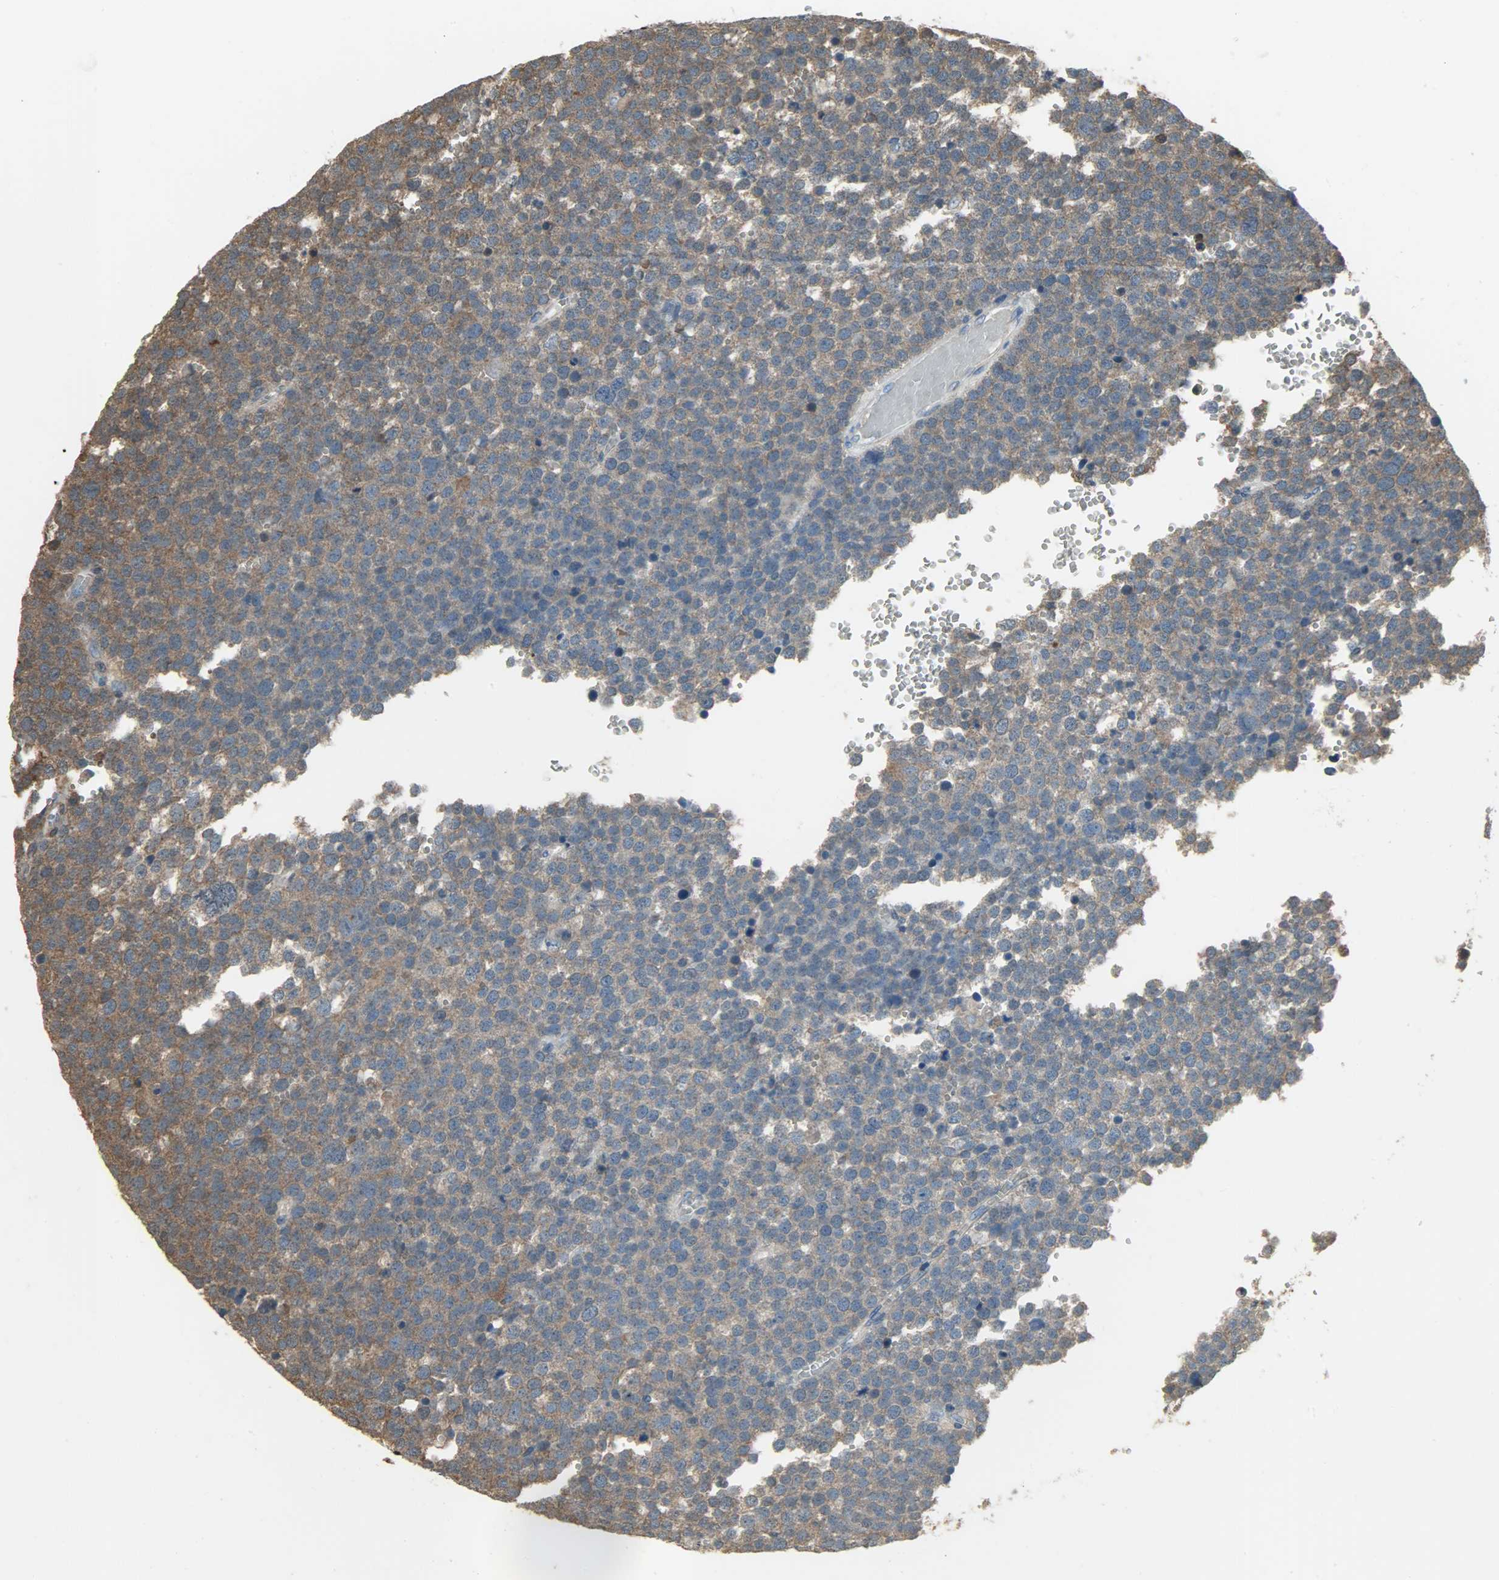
{"staining": {"intensity": "moderate", "quantity": ">75%", "location": "cytoplasmic/membranous"}, "tissue": "testis cancer", "cell_type": "Tumor cells", "image_type": "cancer", "snomed": [{"axis": "morphology", "description": "Seminoma, NOS"}, {"axis": "topography", "description": "Testis"}], "caption": "Immunohistochemical staining of human testis seminoma displays moderate cytoplasmic/membranous protein staining in approximately >75% of tumor cells. The protein of interest is shown in brown color, while the nuclei are stained blue.", "gene": "LDHB", "patient": {"sex": "male", "age": 71}}